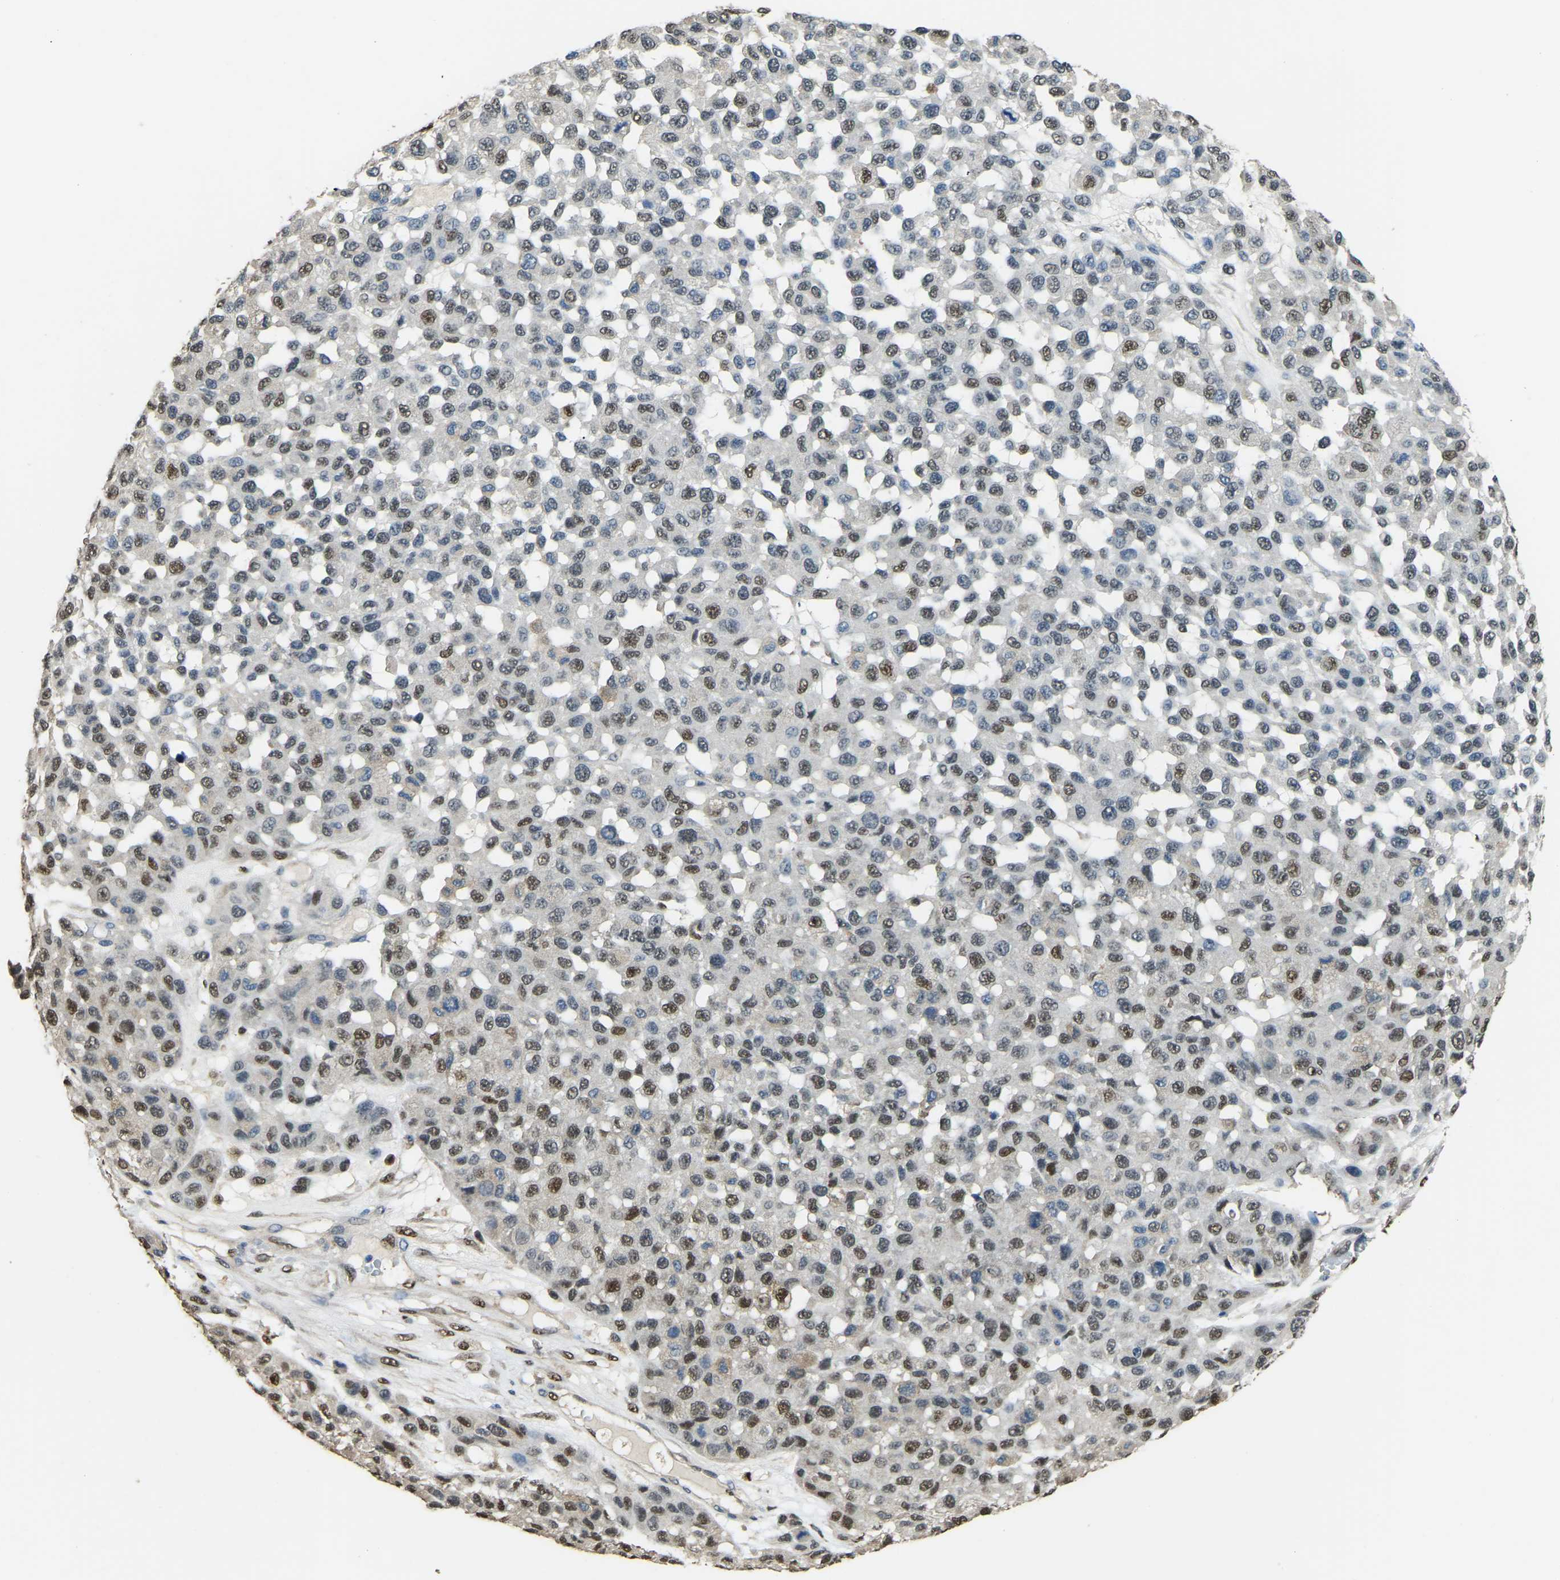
{"staining": {"intensity": "strong", "quantity": "25%-75%", "location": "nuclear"}, "tissue": "melanoma", "cell_type": "Tumor cells", "image_type": "cancer", "snomed": [{"axis": "morphology", "description": "Malignant melanoma, NOS"}, {"axis": "topography", "description": "Skin"}], "caption": "Immunohistochemistry (IHC) of melanoma reveals high levels of strong nuclear expression in about 25%-75% of tumor cells. The staining is performed using DAB (3,3'-diaminobenzidine) brown chromogen to label protein expression. The nuclei are counter-stained blue using hematoxylin.", "gene": "NANS", "patient": {"sex": "male", "age": 62}}